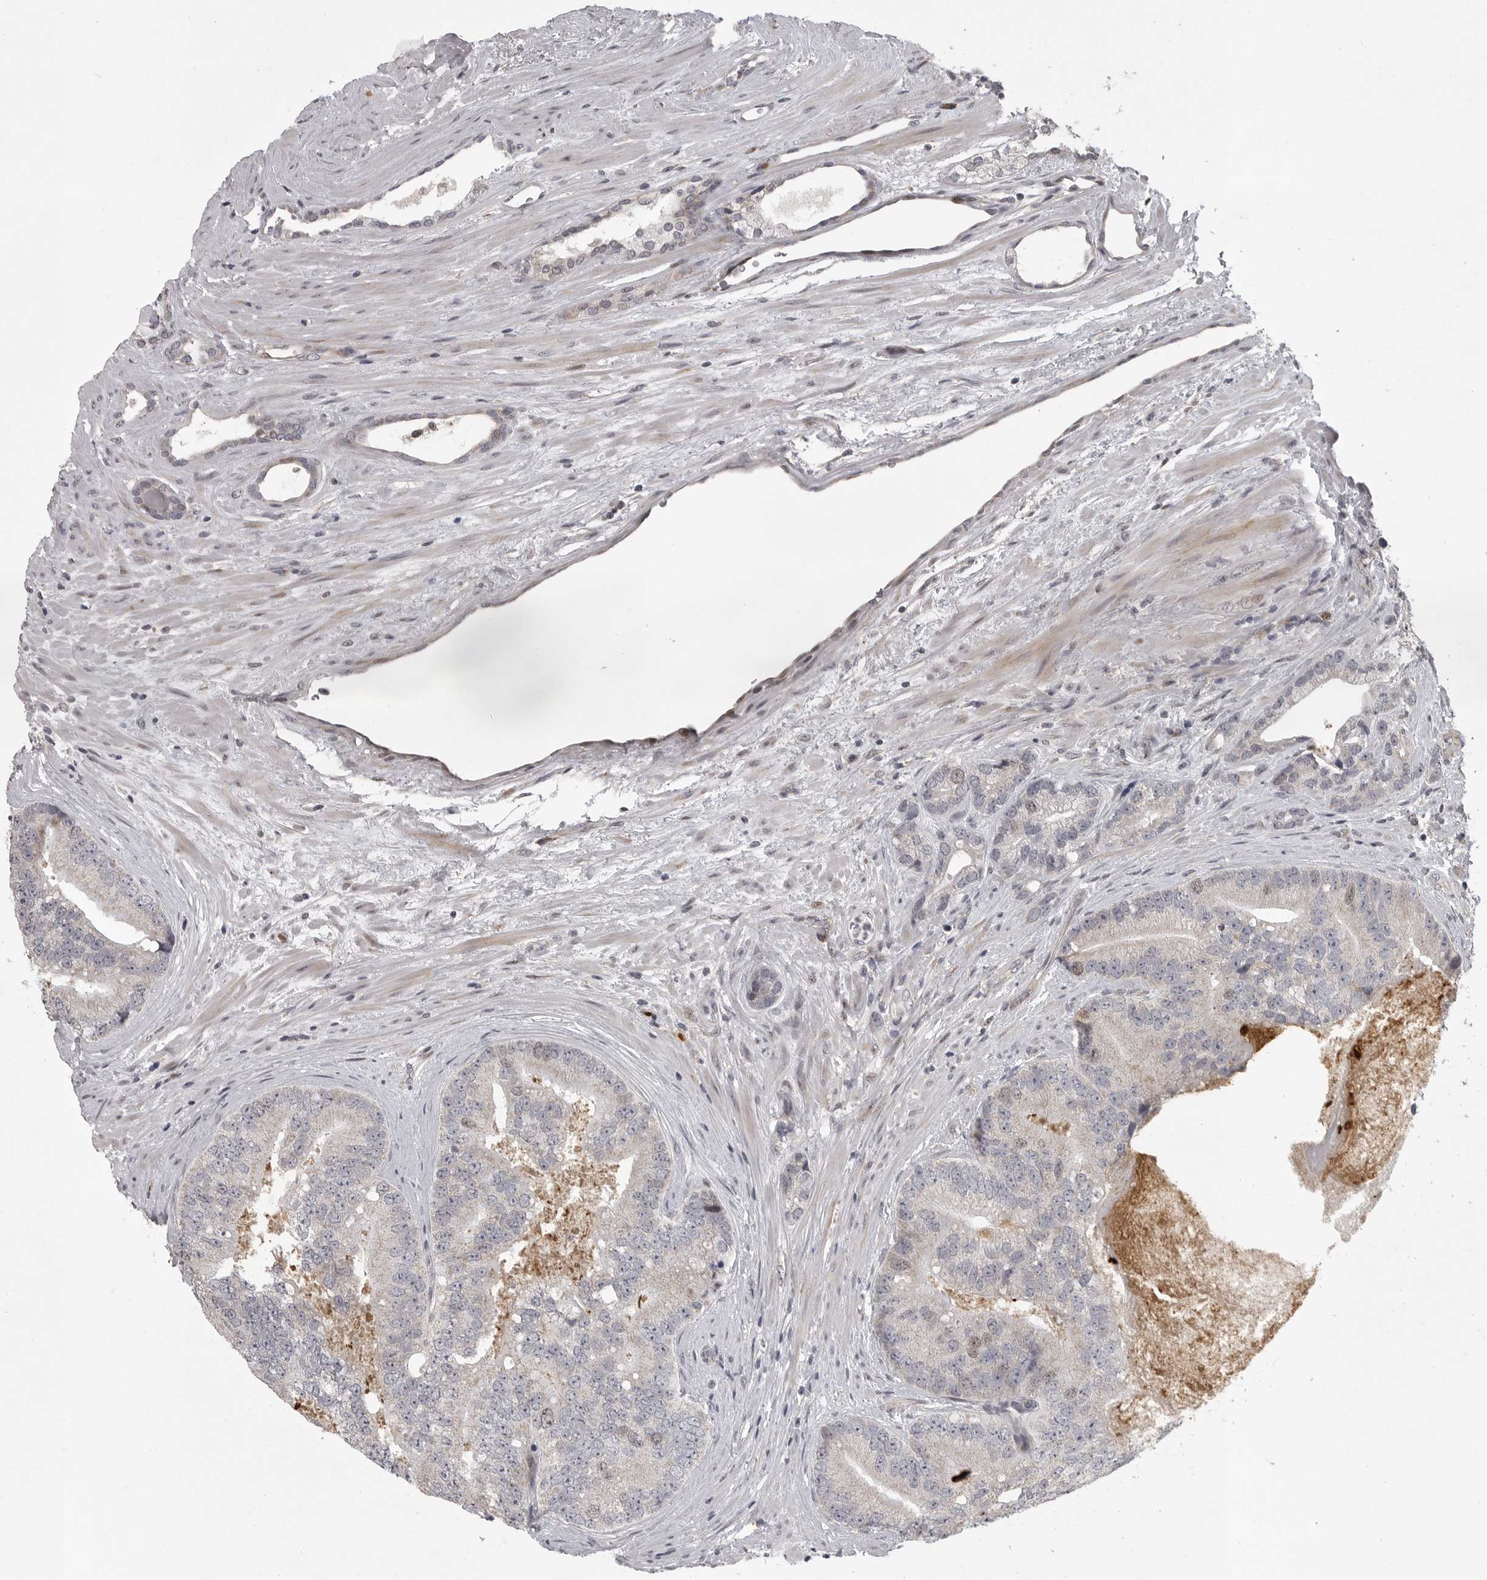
{"staining": {"intensity": "negative", "quantity": "none", "location": "none"}, "tissue": "prostate cancer", "cell_type": "Tumor cells", "image_type": "cancer", "snomed": [{"axis": "morphology", "description": "Adenocarcinoma, High grade"}, {"axis": "topography", "description": "Prostate"}], "caption": "A photomicrograph of human adenocarcinoma (high-grade) (prostate) is negative for staining in tumor cells.", "gene": "POLE2", "patient": {"sex": "male", "age": 70}}